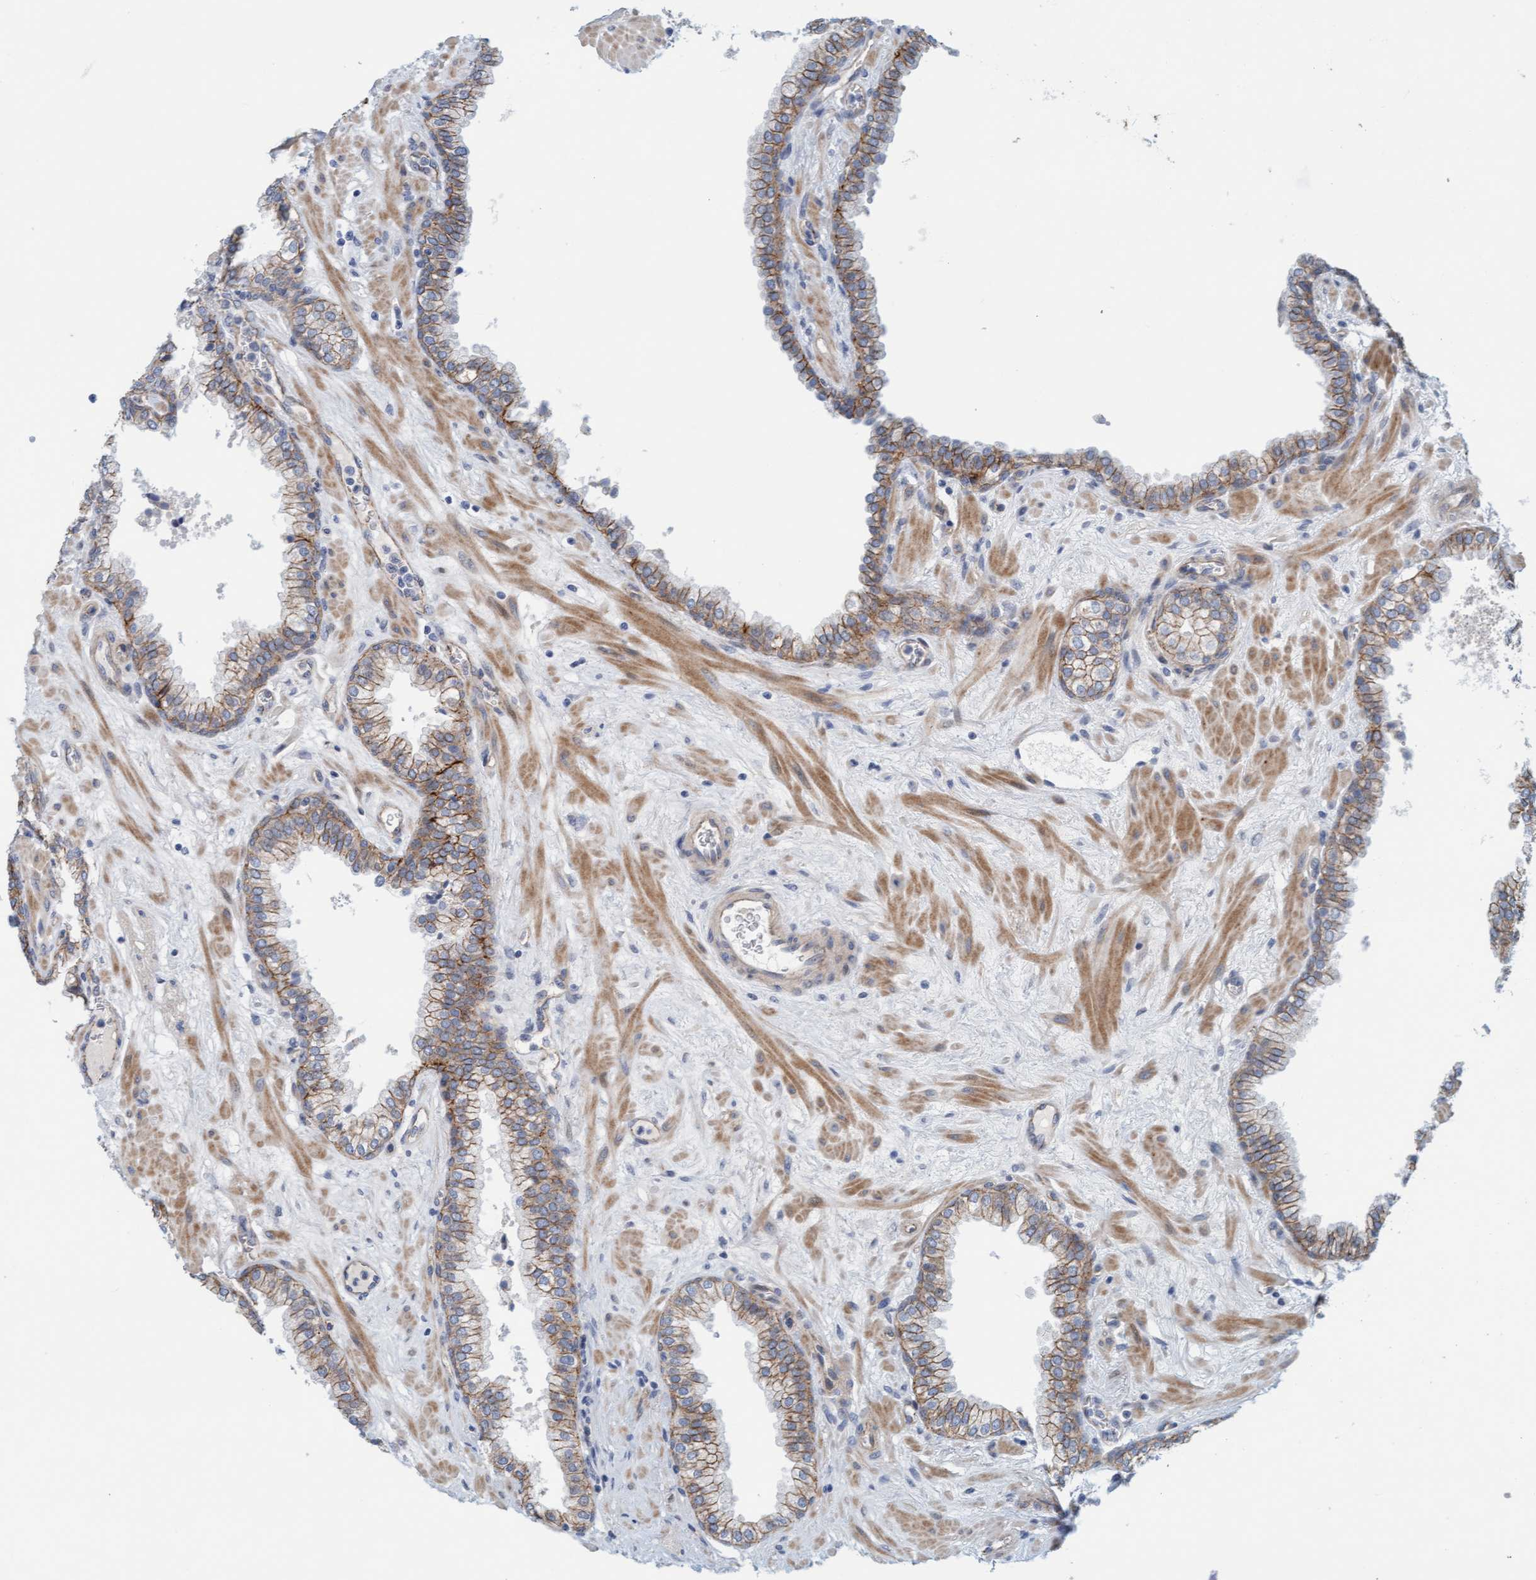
{"staining": {"intensity": "moderate", "quantity": "<25%", "location": "cytoplasmic/membranous"}, "tissue": "prostate", "cell_type": "Glandular cells", "image_type": "normal", "snomed": [{"axis": "morphology", "description": "Normal tissue, NOS"}, {"axis": "morphology", "description": "Urothelial carcinoma, Low grade"}, {"axis": "topography", "description": "Urinary bladder"}, {"axis": "topography", "description": "Prostate"}], "caption": "Protein analysis of normal prostate demonstrates moderate cytoplasmic/membranous positivity in approximately <25% of glandular cells. (Stains: DAB (3,3'-diaminobenzidine) in brown, nuclei in blue, Microscopy: brightfield microscopy at high magnification).", "gene": "KRBA2", "patient": {"sex": "male", "age": 60}}